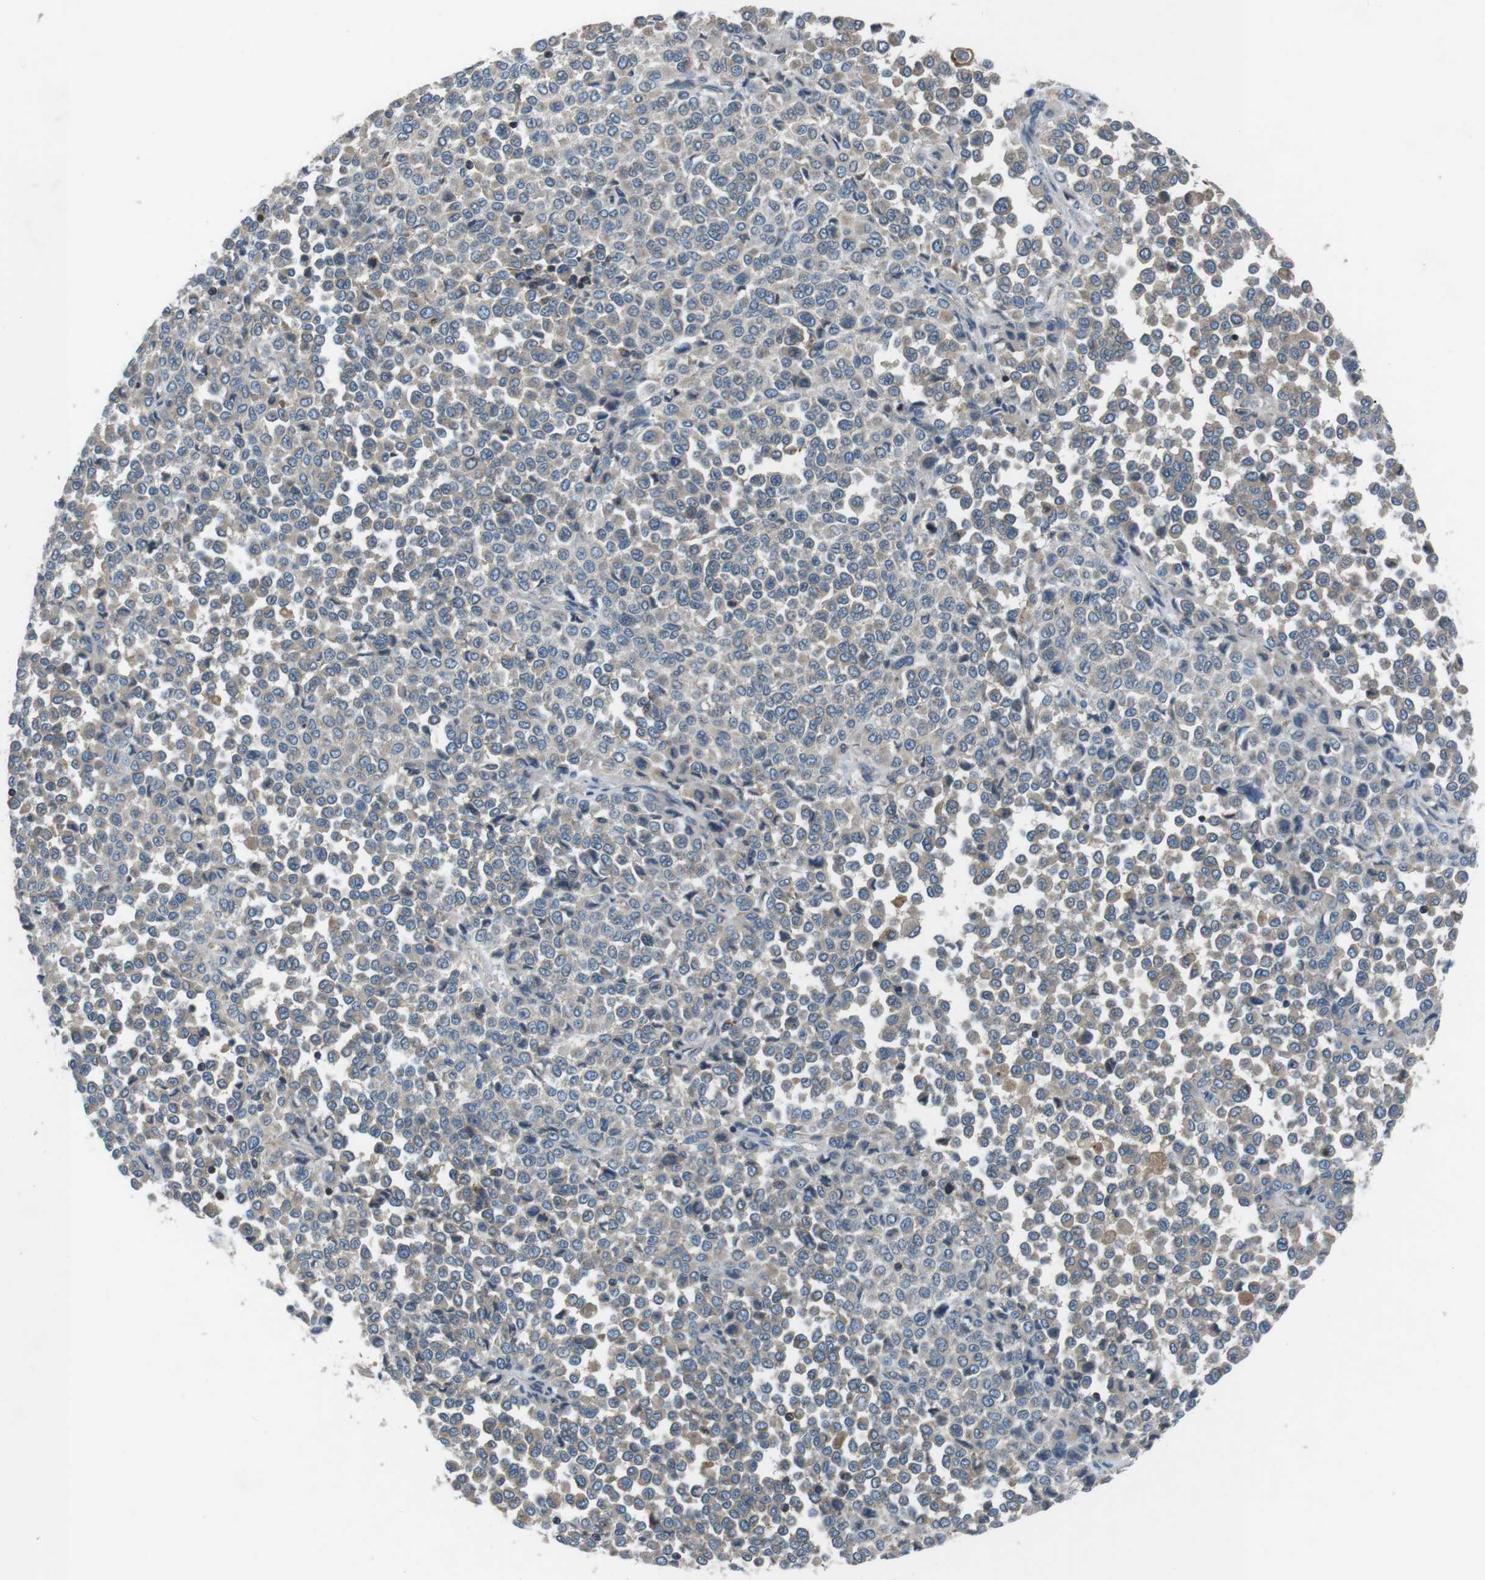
{"staining": {"intensity": "negative", "quantity": "none", "location": "none"}, "tissue": "melanoma", "cell_type": "Tumor cells", "image_type": "cancer", "snomed": [{"axis": "morphology", "description": "Malignant melanoma, Metastatic site"}, {"axis": "topography", "description": "Pancreas"}], "caption": "This is an immunohistochemistry (IHC) histopathology image of human malignant melanoma (metastatic site). There is no staining in tumor cells.", "gene": "FAM3B", "patient": {"sex": "female", "age": 30}}